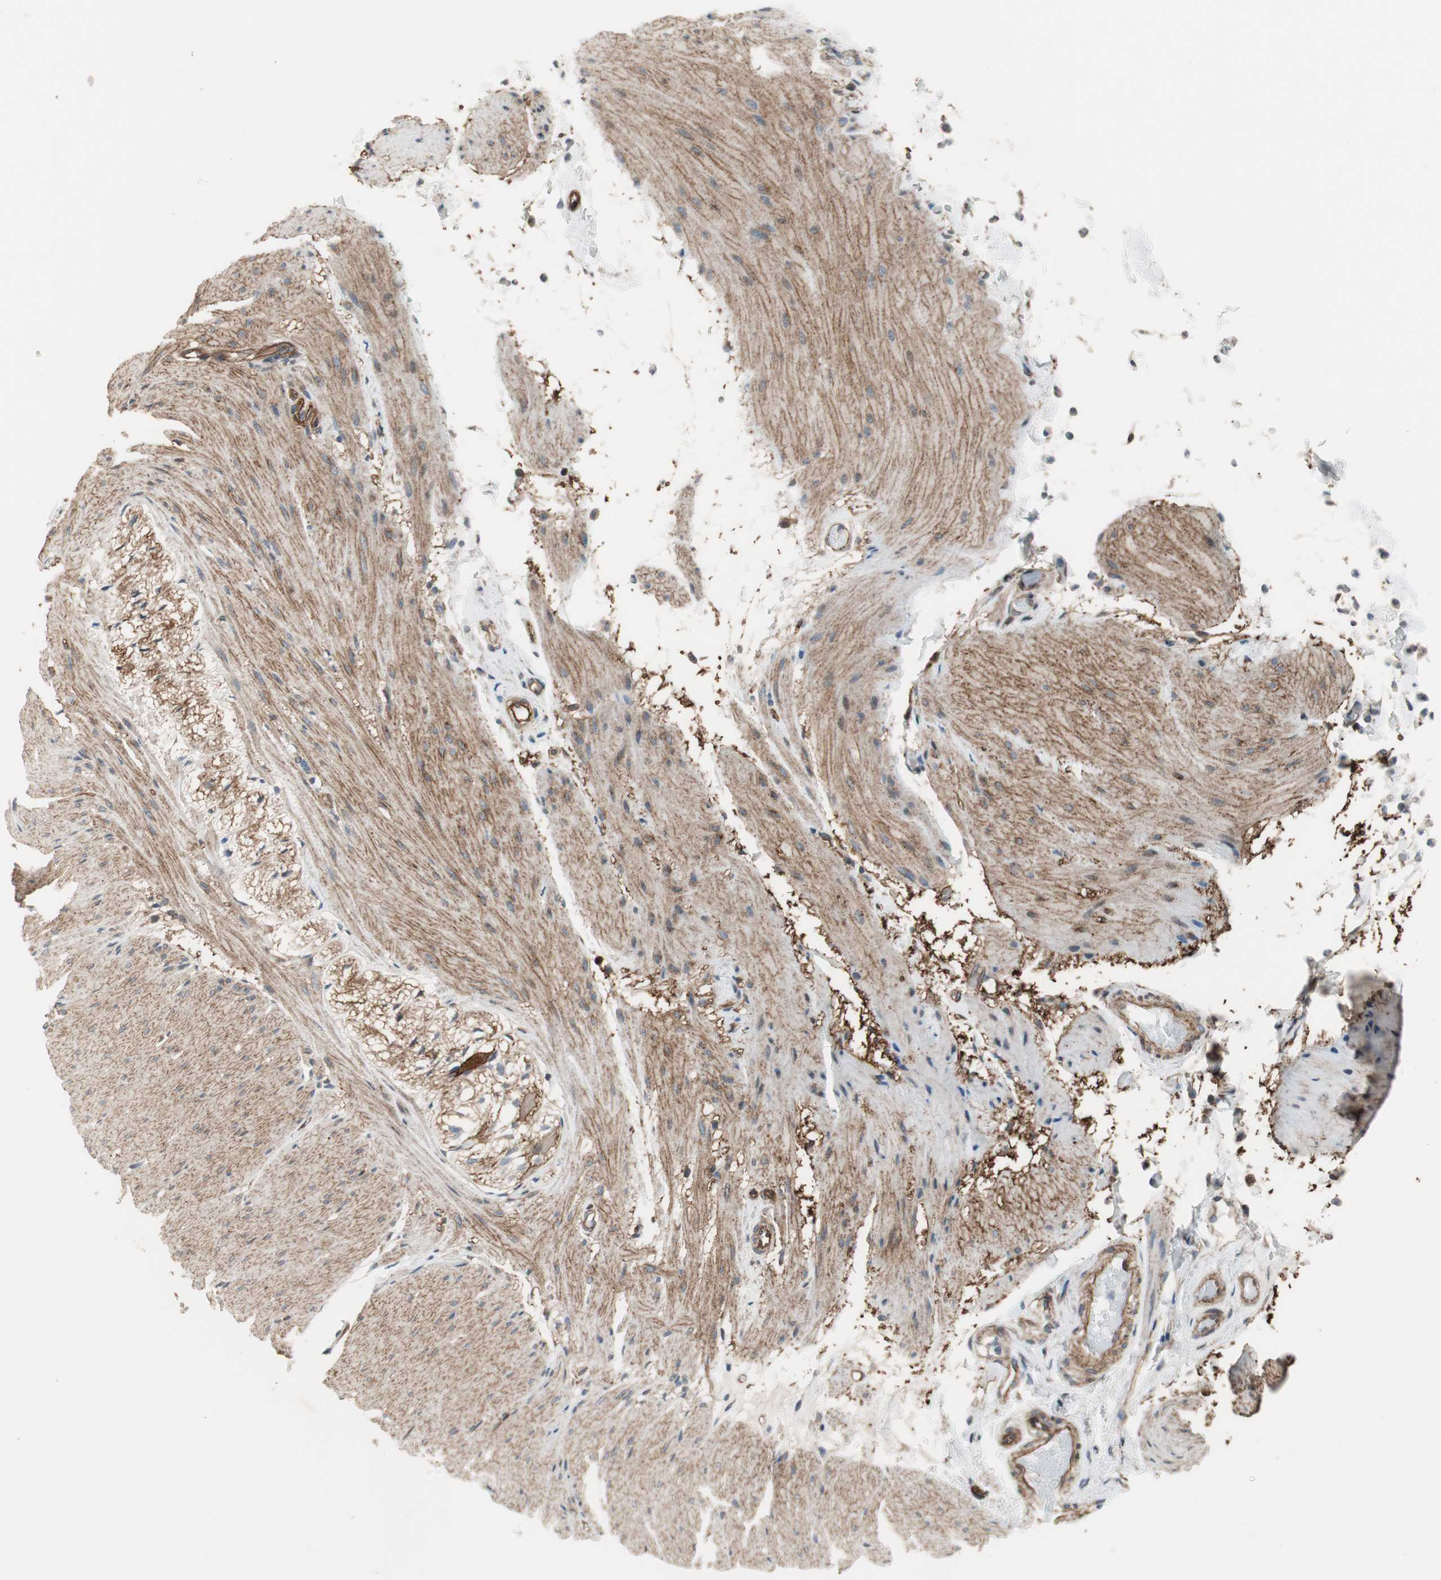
{"staining": {"intensity": "moderate", "quantity": ">75%", "location": "cytoplasmic/membranous"}, "tissue": "smooth muscle", "cell_type": "Smooth muscle cells", "image_type": "normal", "snomed": [{"axis": "morphology", "description": "Normal tissue, NOS"}, {"axis": "topography", "description": "Smooth muscle"}, {"axis": "topography", "description": "Colon"}], "caption": "Immunohistochemical staining of unremarkable human smooth muscle reveals >75% levels of moderate cytoplasmic/membranous protein positivity in about >75% of smooth muscle cells. (DAB = brown stain, brightfield microscopy at high magnification).", "gene": "GRHL1", "patient": {"sex": "male", "age": 67}}